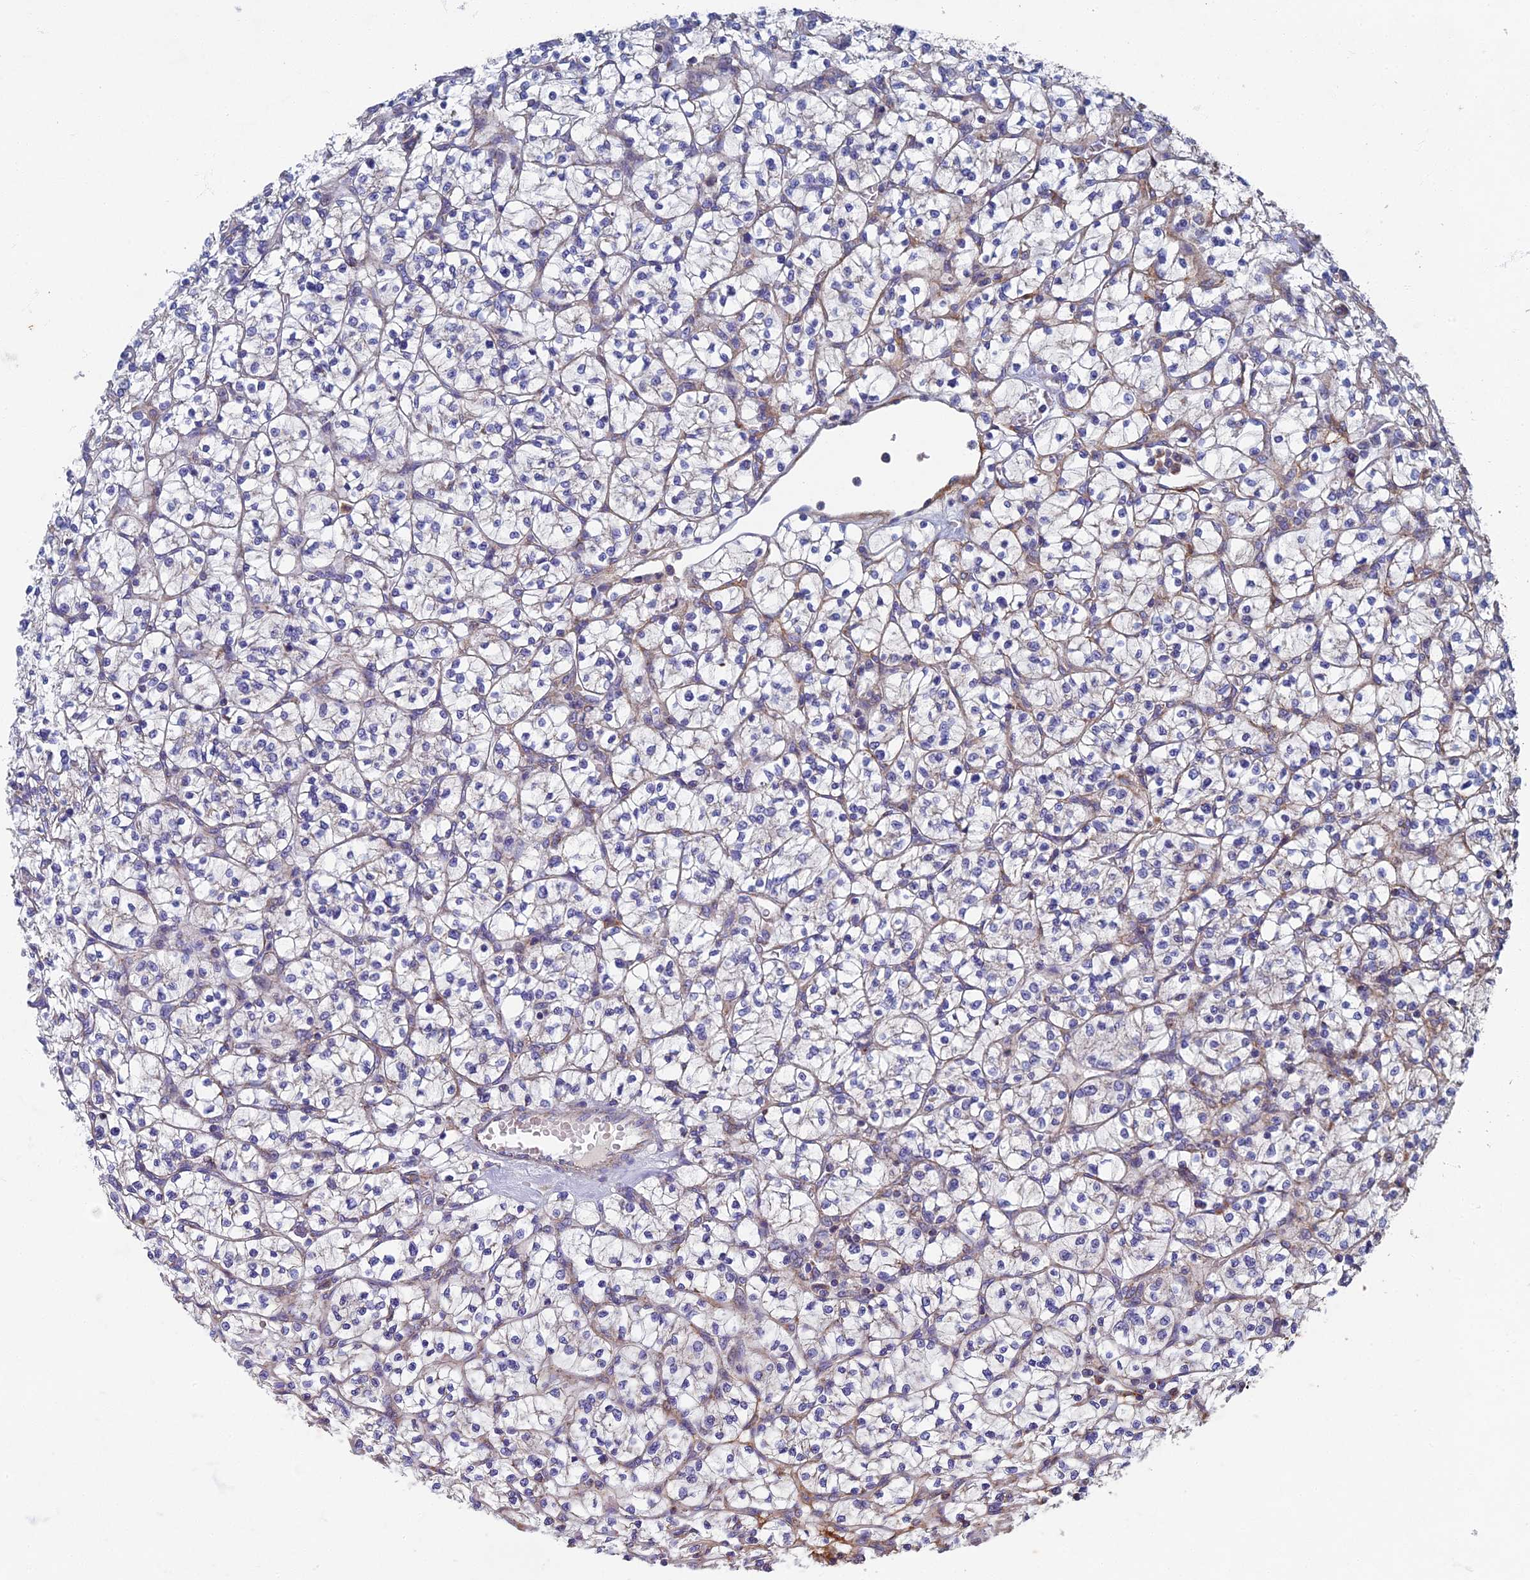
{"staining": {"intensity": "negative", "quantity": "none", "location": "none"}, "tissue": "renal cancer", "cell_type": "Tumor cells", "image_type": "cancer", "snomed": [{"axis": "morphology", "description": "Adenocarcinoma, NOS"}, {"axis": "topography", "description": "Kidney"}], "caption": "Photomicrograph shows no significant protein positivity in tumor cells of renal cancer (adenocarcinoma).", "gene": "RNASEK", "patient": {"sex": "female", "age": 64}}